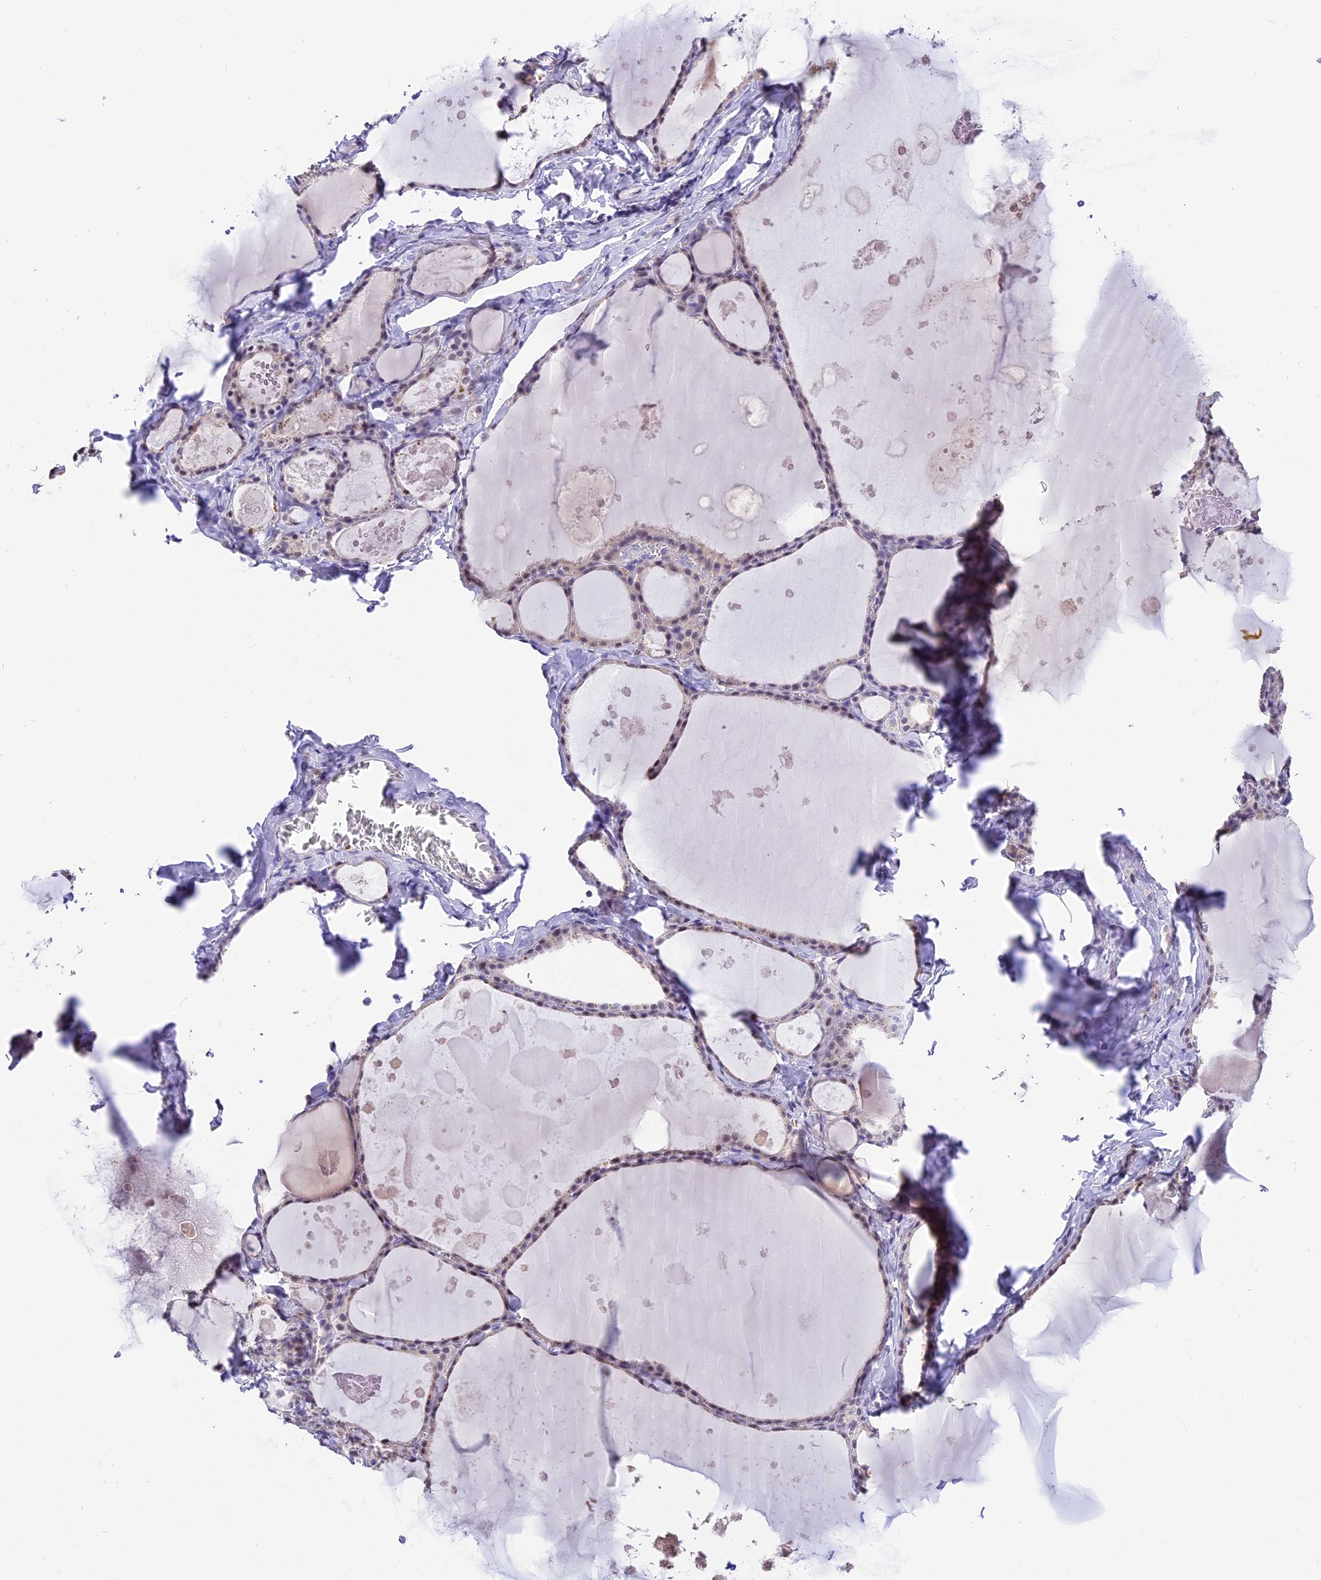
{"staining": {"intensity": "negative", "quantity": "none", "location": "none"}, "tissue": "thyroid gland", "cell_type": "Glandular cells", "image_type": "normal", "snomed": [{"axis": "morphology", "description": "Normal tissue, NOS"}, {"axis": "topography", "description": "Thyroid gland"}], "caption": "Immunohistochemistry photomicrograph of normal thyroid gland: human thyroid gland stained with DAB shows no significant protein positivity in glandular cells. The staining is performed using DAB brown chromogen with nuclei counter-stained in using hematoxylin.", "gene": "AHSP", "patient": {"sex": "male", "age": 56}}